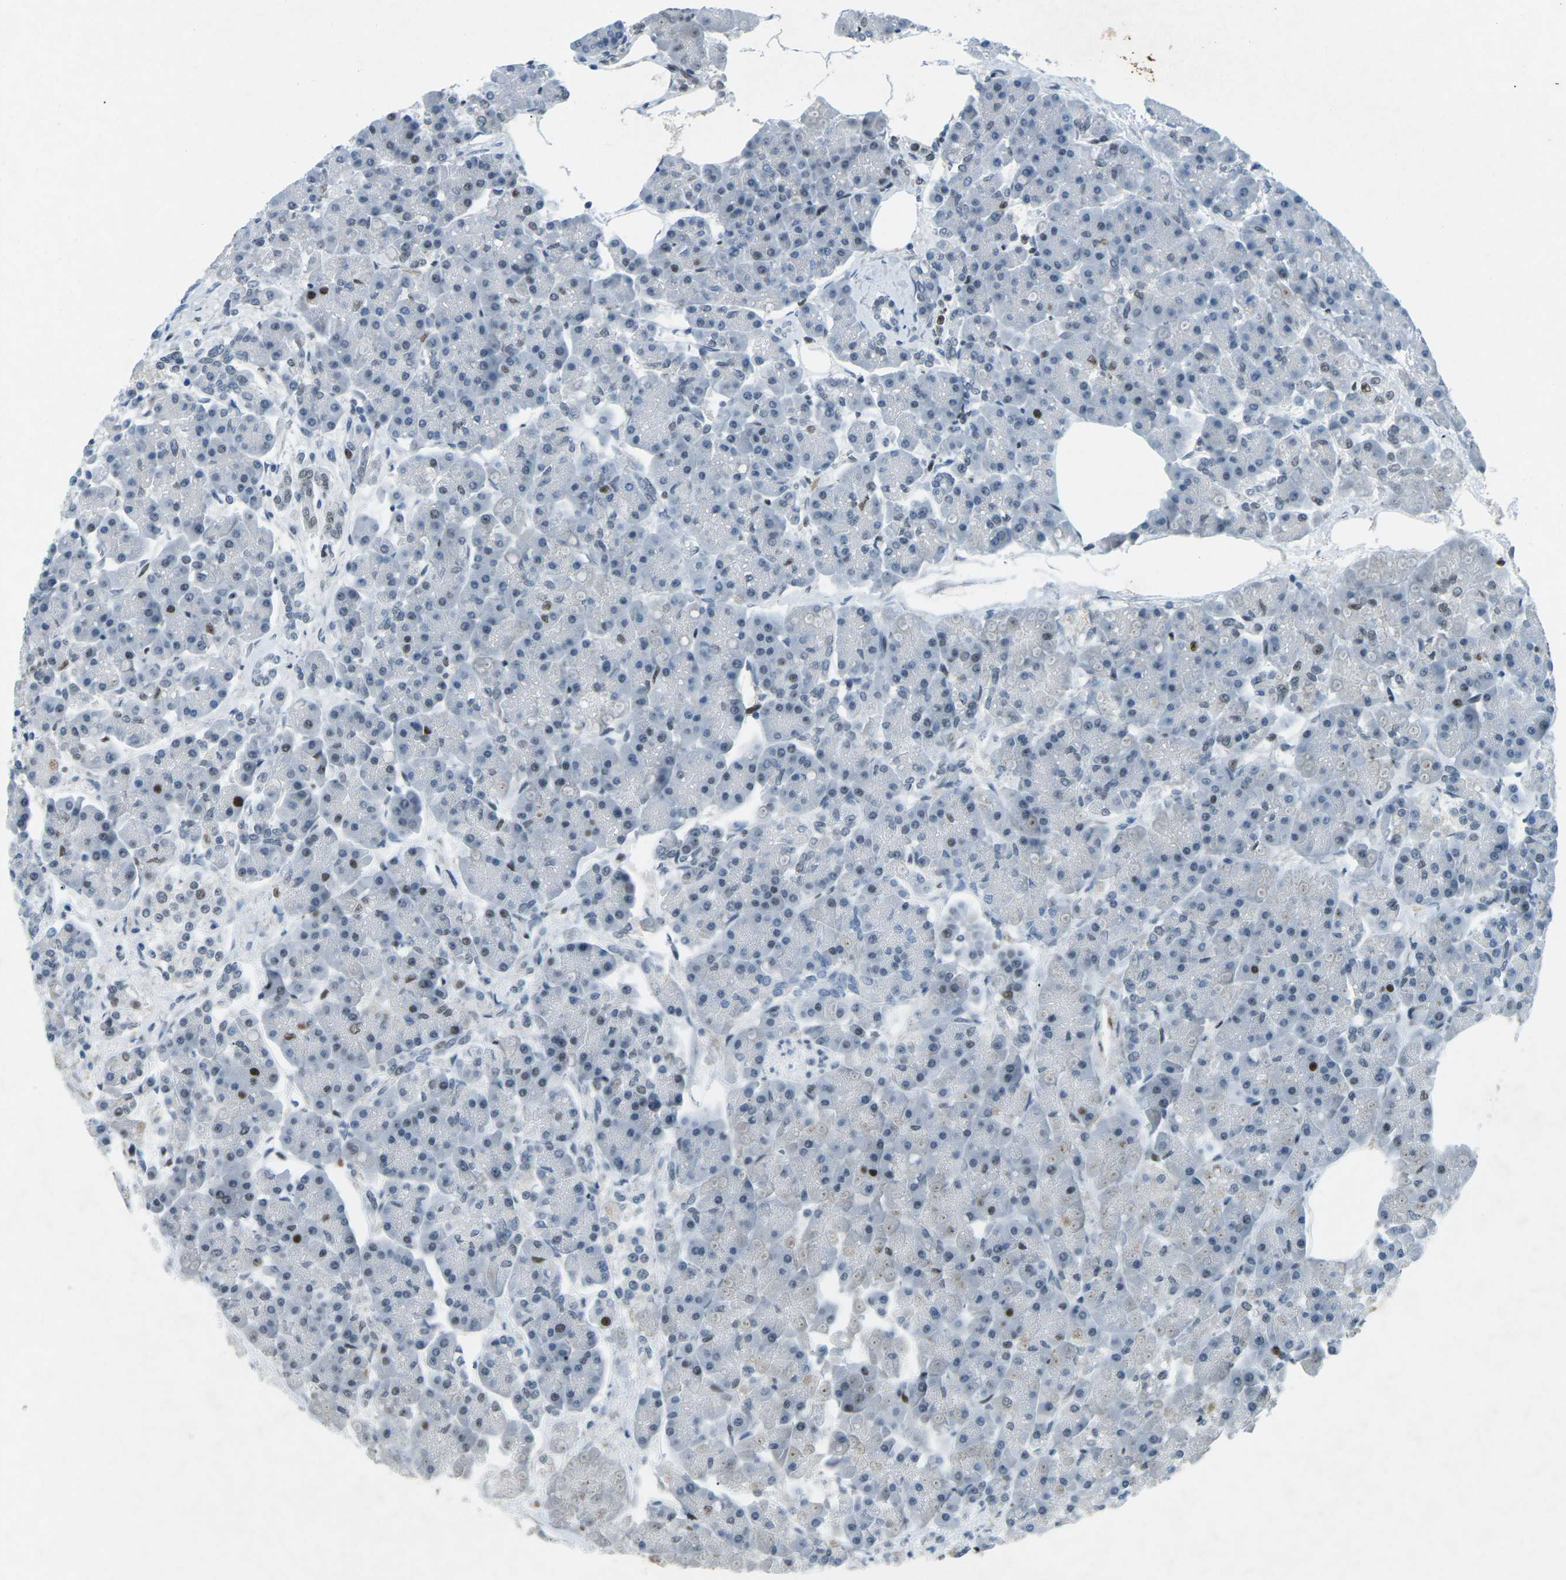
{"staining": {"intensity": "moderate", "quantity": "<25%", "location": "nuclear"}, "tissue": "pancreas", "cell_type": "Exocrine glandular cells", "image_type": "normal", "snomed": [{"axis": "morphology", "description": "Normal tissue, NOS"}, {"axis": "topography", "description": "Pancreas"}], "caption": "The photomicrograph exhibits immunohistochemical staining of unremarkable pancreas. There is moderate nuclear staining is appreciated in about <25% of exocrine glandular cells. (DAB (3,3'-diaminobenzidine) = brown stain, brightfield microscopy at high magnification).", "gene": "RB1", "patient": {"sex": "female", "age": 70}}